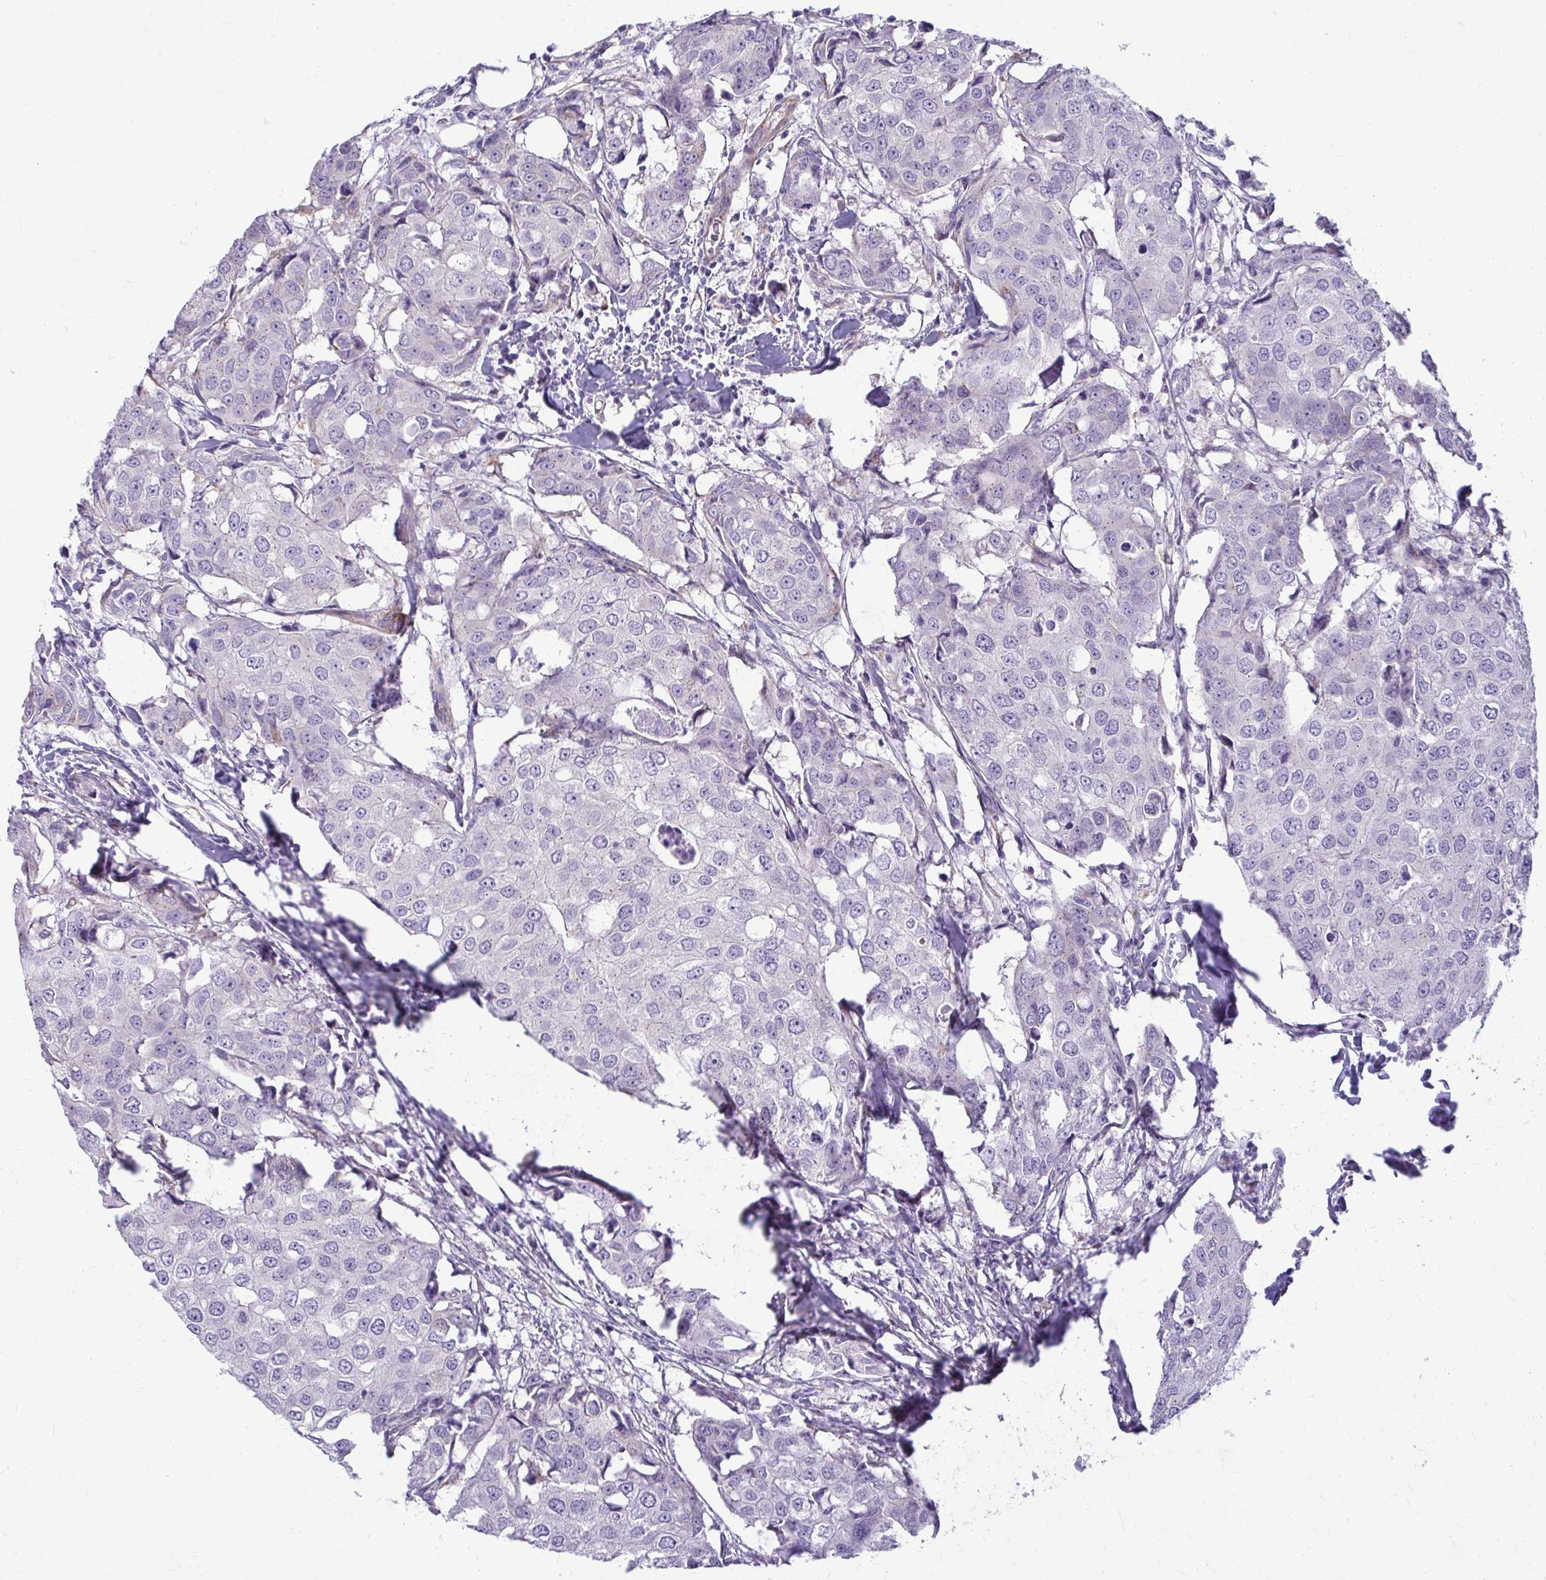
{"staining": {"intensity": "negative", "quantity": "none", "location": "none"}, "tissue": "breast cancer", "cell_type": "Tumor cells", "image_type": "cancer", "snomed": [{"axis": "morphology", "description": "Duct carcinoma"}, {"axis": "topography", "description": "Breast"}], "caption": "Immunohistochemistry (IHC) of breast cancer shows no expression in tumor cells. (Brightfield microscopy of DAB IHC at high magnification).", "gene": "DEPP1", "patient": {"sex": "female", "age": 27}}